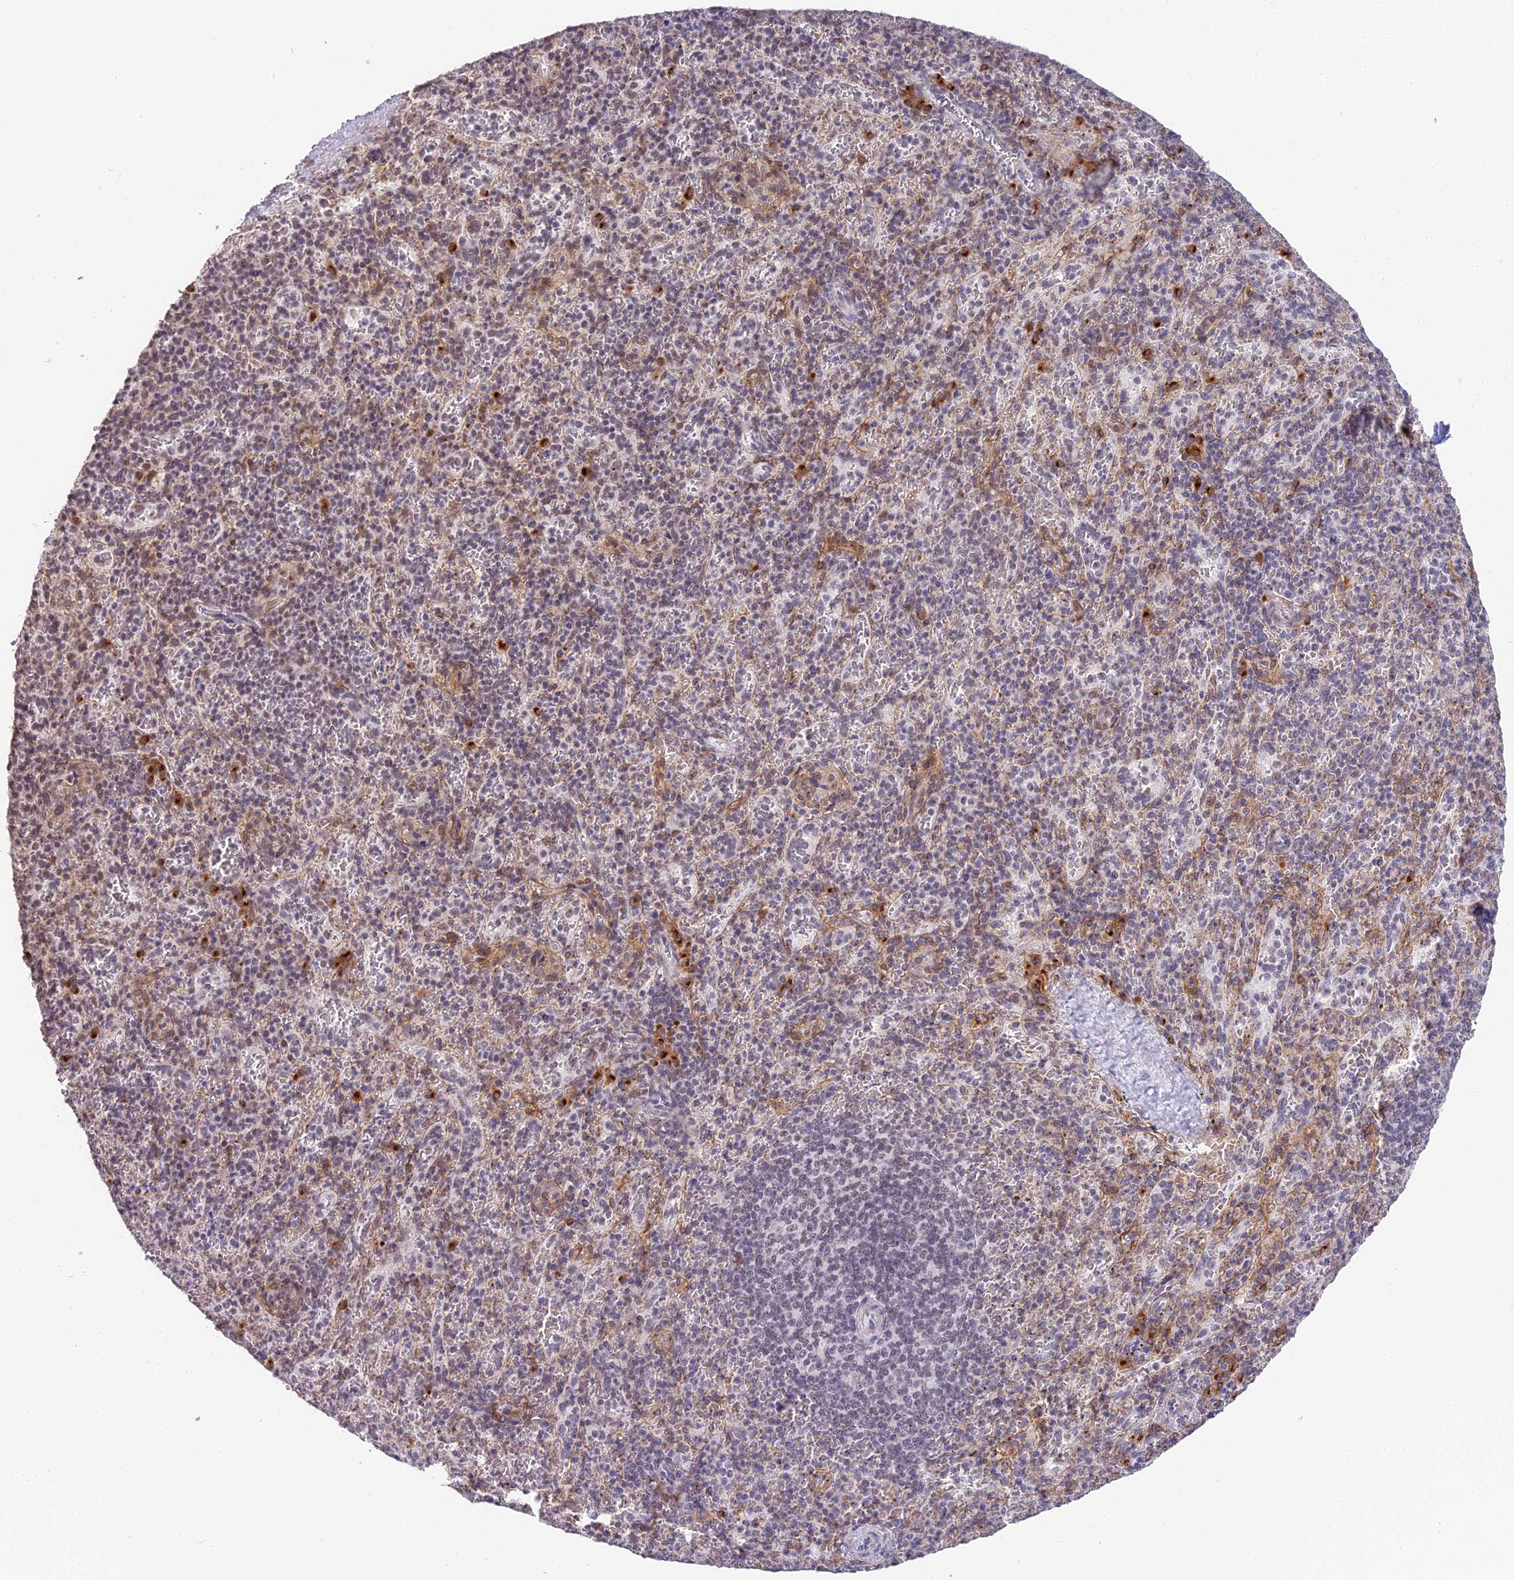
{"staining": {"intensity": "strong", "quantity": "<25%", "location": "nuclear"}, "tissue": "spleen", "cell_type": "Cells in red pulp", "image_type": "normal", "snomed": [{"axis": "morphology", "description": "Normal tissue, NOS"}, {"axis": "topography", "description": "Spleen"}], "caption": "A brown stain shows strong nuclear staining of a protein in cells in red pulp of benign spleen.", "gene": "HEATR5B", "patient": {"sex": "male", "age": 82}}